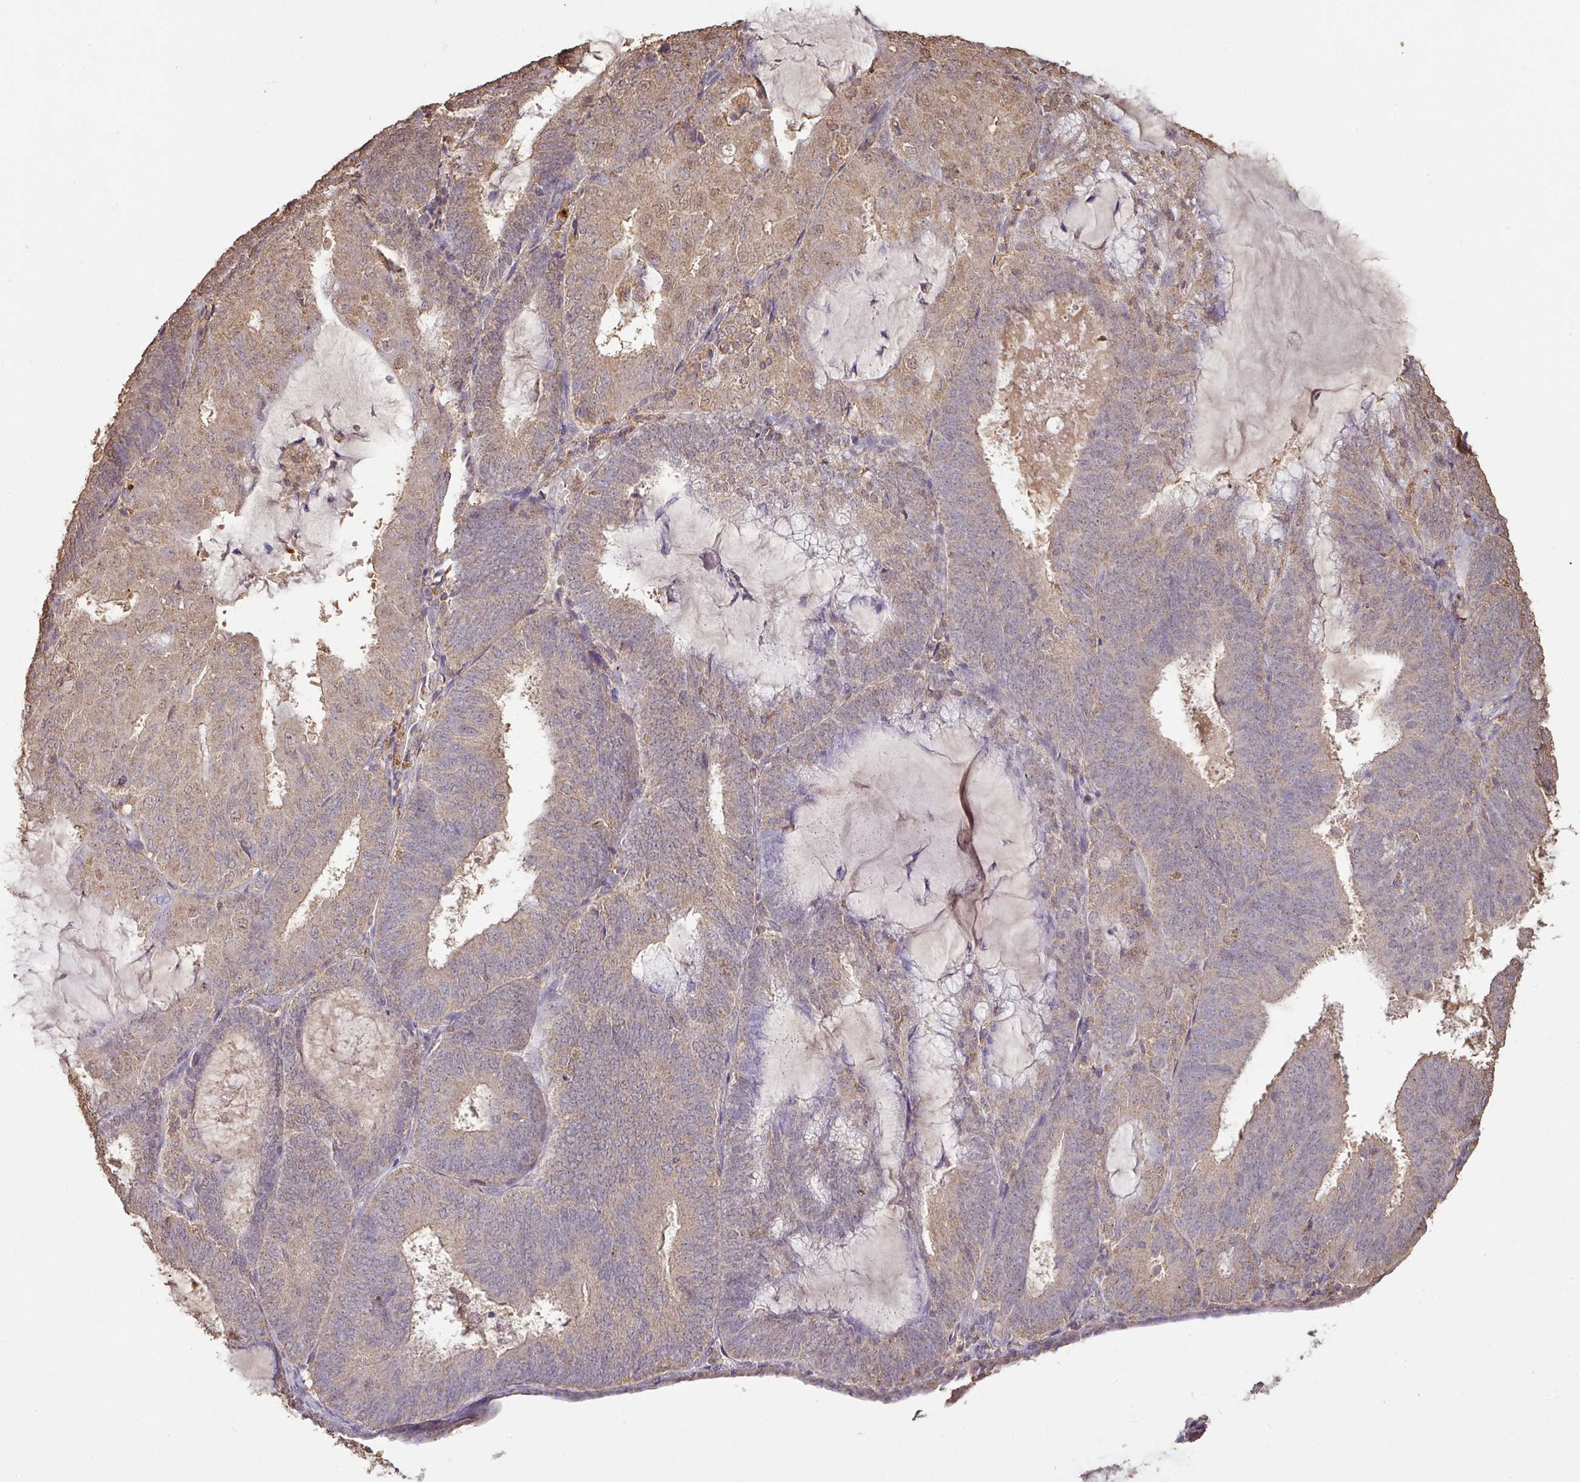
{"staining": {"intensity": "moderate", "quantity": "25%-75%", "location": "cytoplasmic/membranous,nuclear"}, "tissue": "endometrial cancer", "cell_type": "Tumor cells", "image_type": "cancer", "snomed": [{"axis": "morphology", "description": "Adenocarcinoma, NOS"}, {"axis": "topography", "description": "Endometrium"}], "caption": "Adenocarcinoma (endometrial) tissue displays moderate cytoplasmic/membranous and nuclear expression in approximately 25%-75% of tumor cells, visualized by immunohistochemistry.", "gene": "ATAT1", "patient": {"sex": "female", "age": 81}}